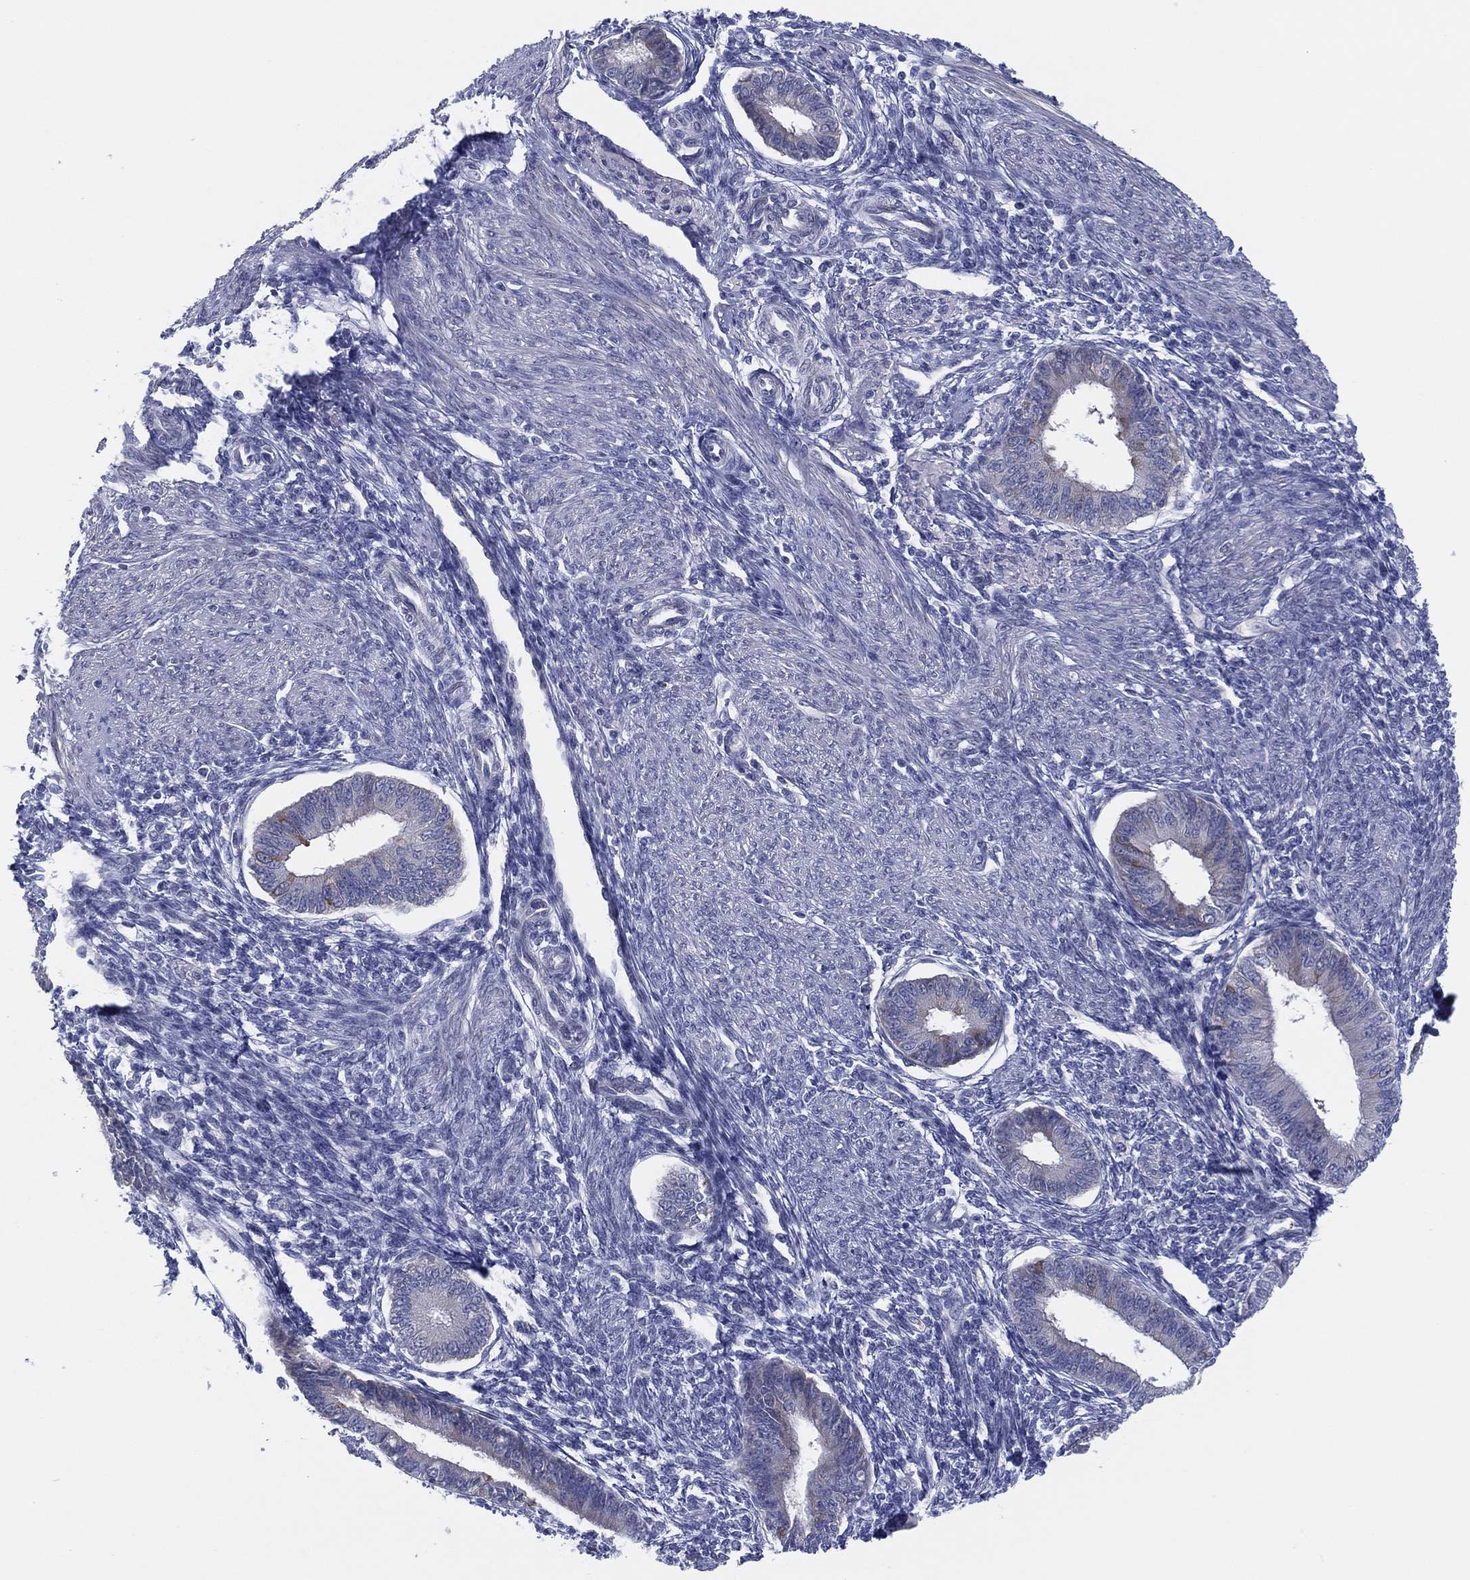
{"staining": {"intensity": "negative", "quantity": "none", "location": "none"}, "tissue": "endometrium", "cell_type": "Cells in endometrial stroma", "image_type": "normal", "snomed": [{"axis": "morphology", "description": "Normal tissue, NOS"}, {"axis": "topography", "description": "Endometrium"}], "caption": "IHC histopathology image of benign endometrium stained for a protein (brown), which shows no staining in cells in endometrial stroma.", "gene": "HEATR4", "patient": {"sex": "female", "age": 39}}